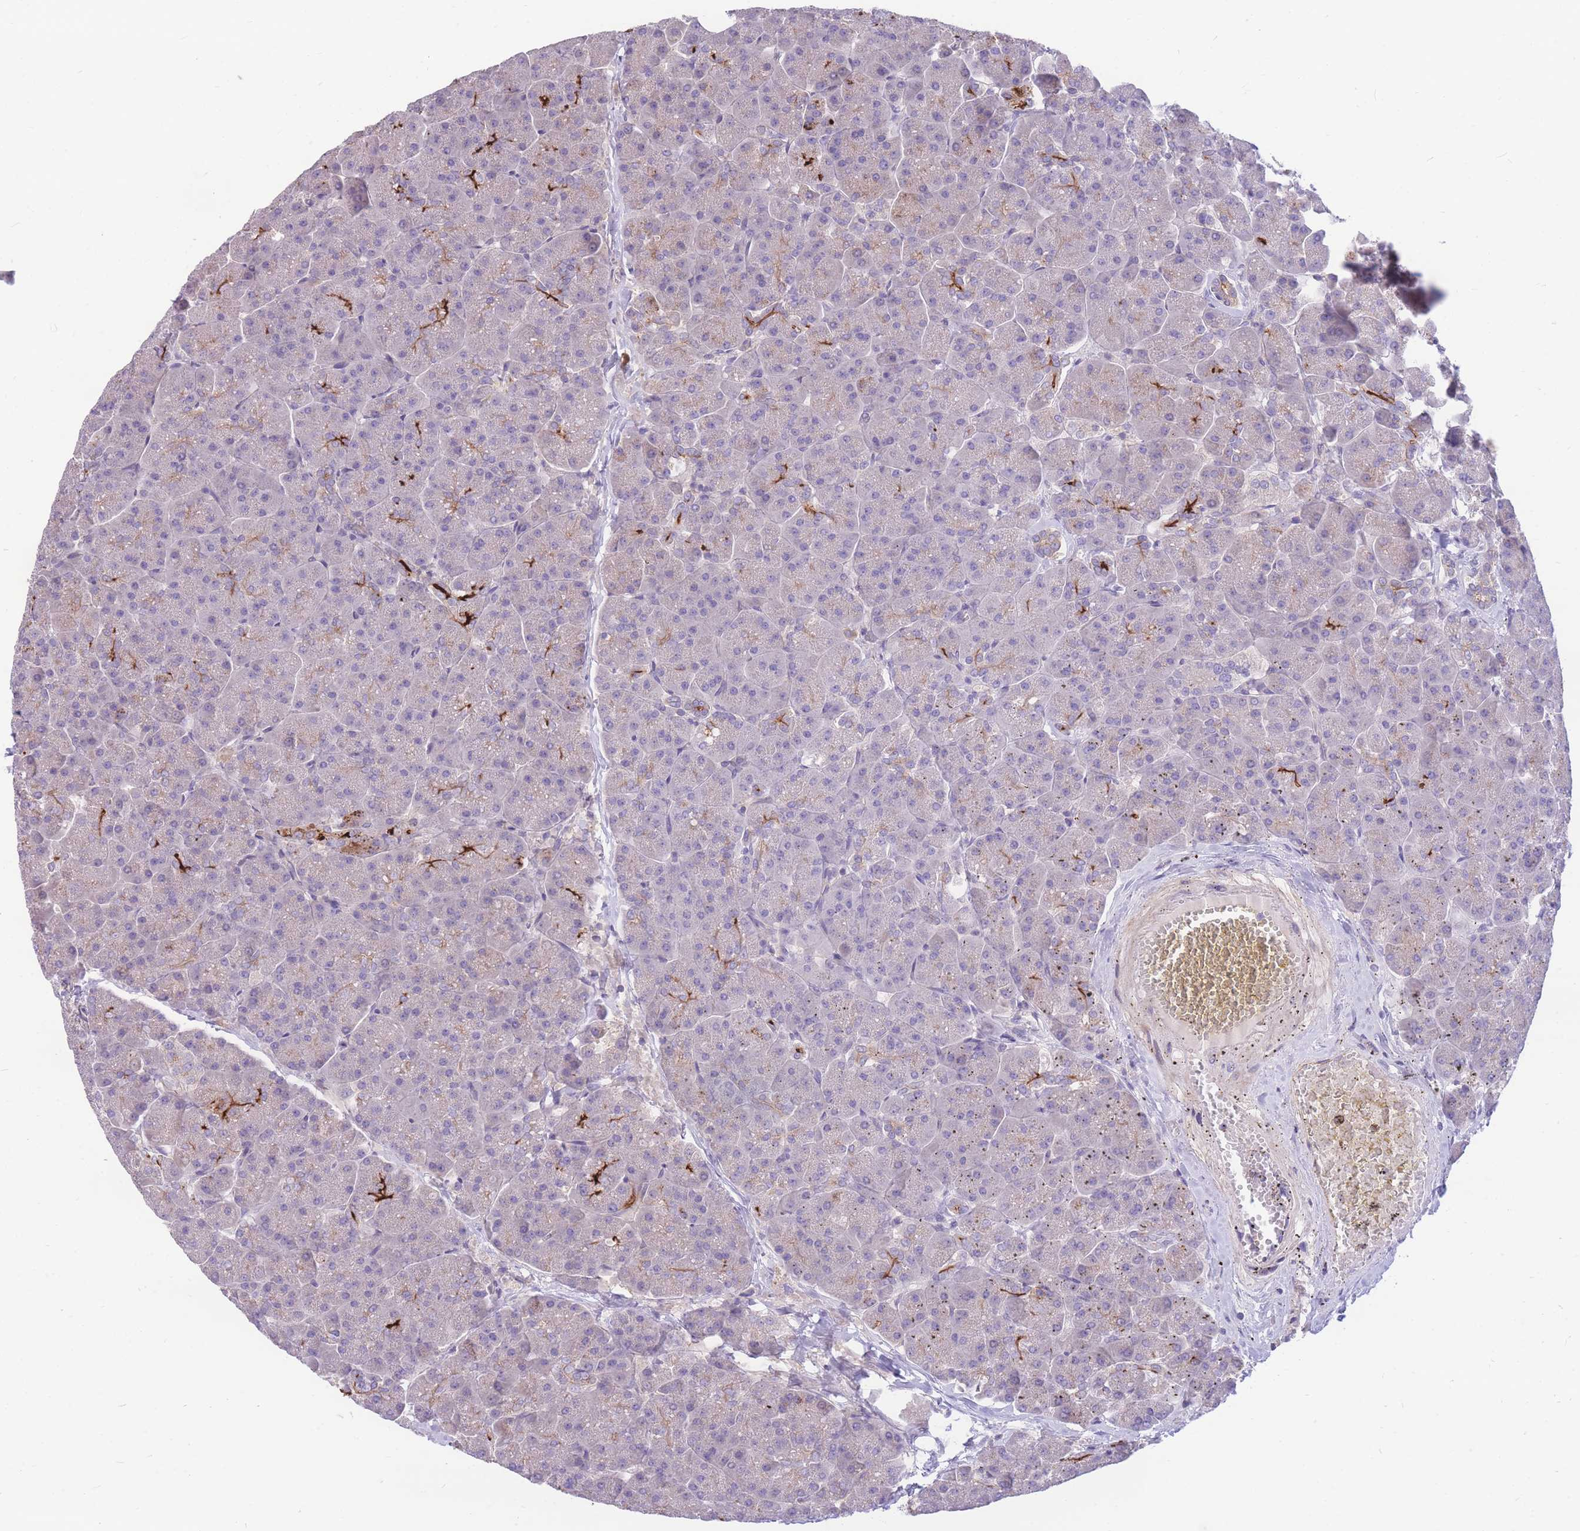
{"staining": {"intensity": "moderate", "quantity": "<25%", "location": "cytoplasmic/membranous"}, "tissue": "pancreas", "cell_type": "Exocrine glandular cells", "image_type": "normal", "snomed": [{"axis": "morphology", "description": "Normal tissue, NOS"}, {"axis": "topography", "description": "Pancreas"}, {"axis": "topography", "description": "Peripheral nerve tissue"}], "caption": "Protein staining of benign pancreas shows moderate cytoplasmic/membranous staining in approximately <25% of exocrine glandular cells.", "gene": "OR5T1", "patient": {"sex": "male", "age": 54}}